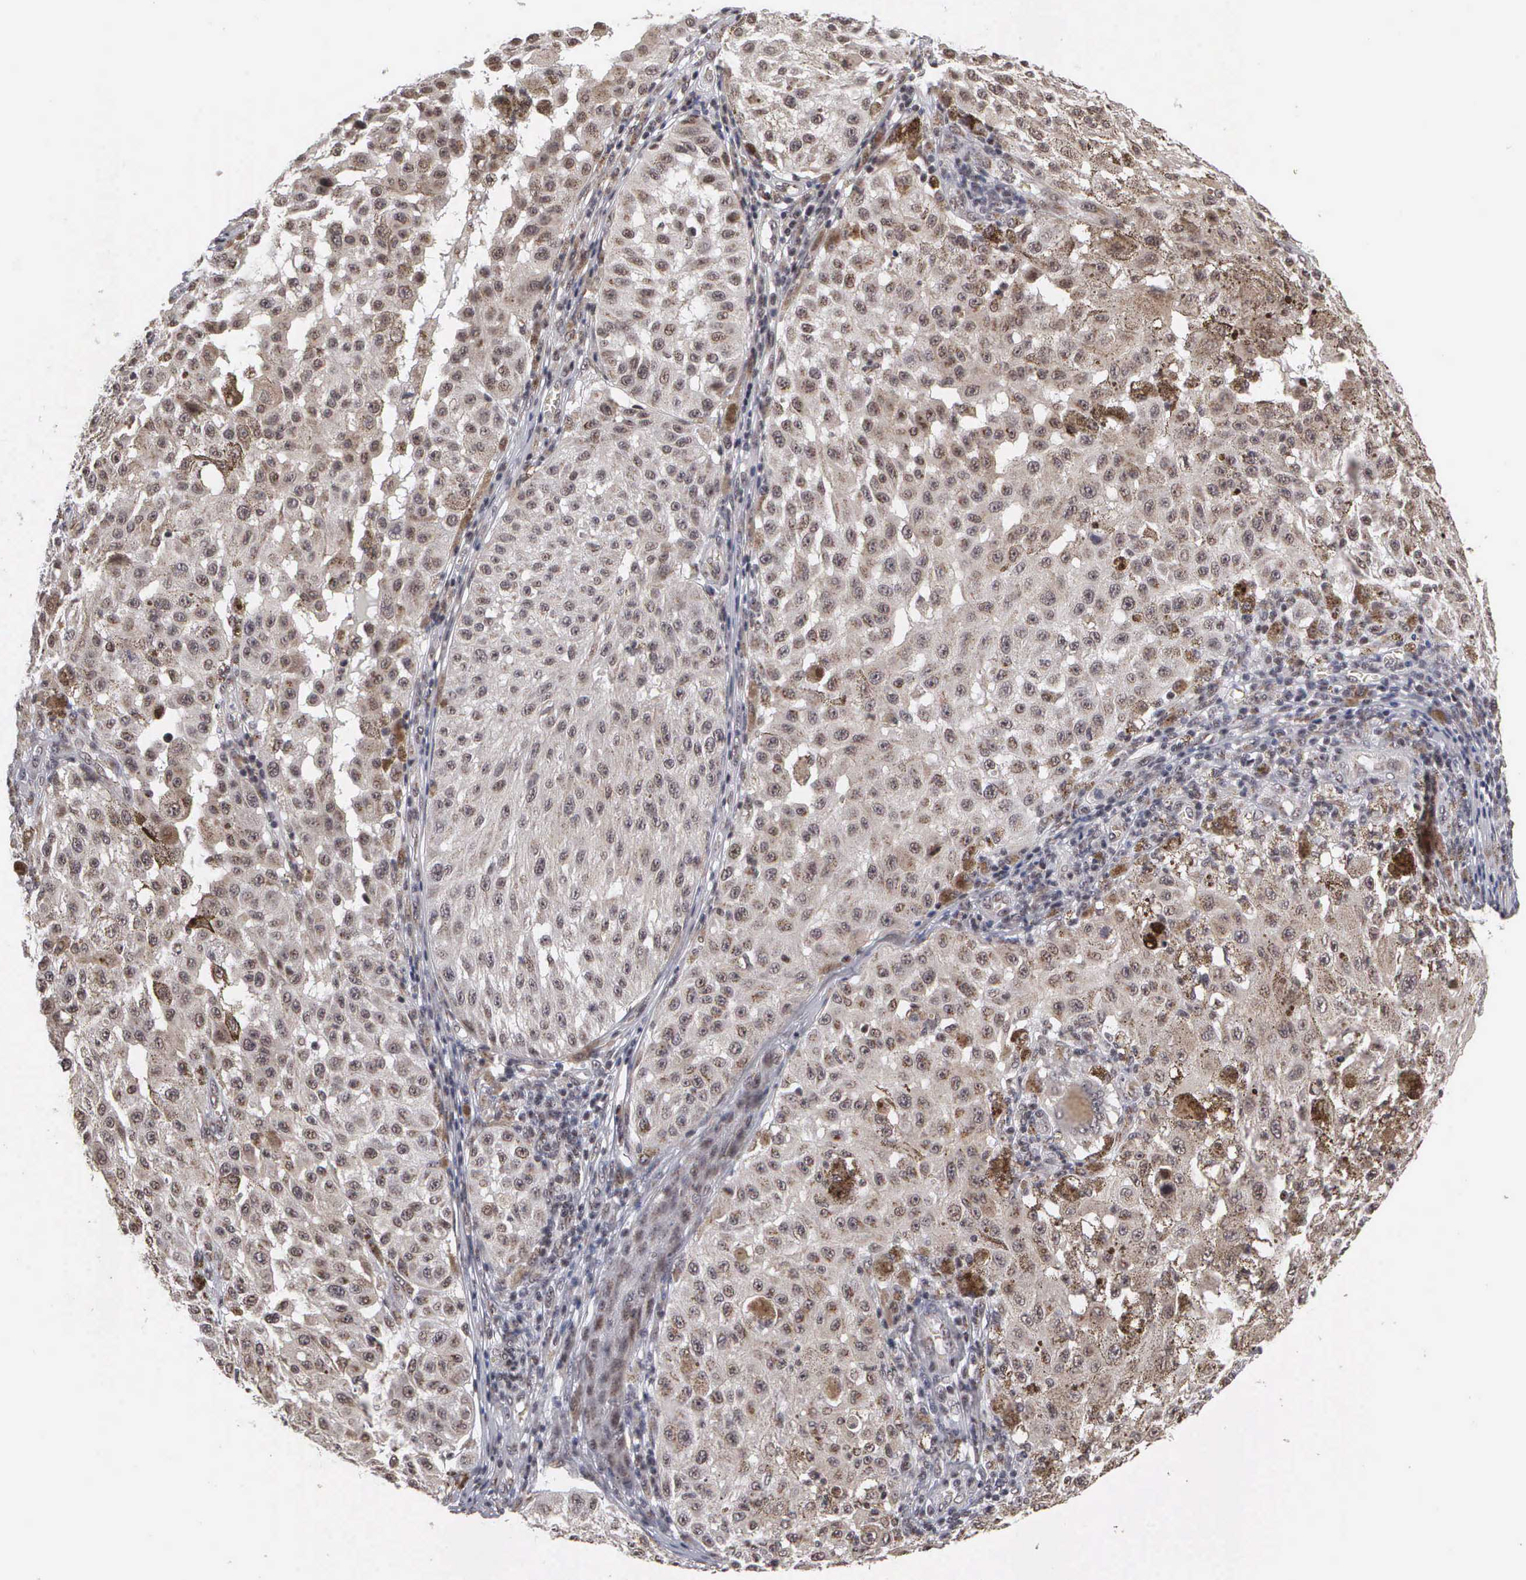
{"staining": {"intensity": "moderate", "quantity": "25%-75%", "location": "cytoplasmic/membranous,nuclear"}, "tissue": "melanoma", "cell_type": "Tumor cells", "image_type": "cancer", "snomed": [{"axis": "morphology", "description": "Malignant melanoma, NOS"}, {"axis": "topography", "description": "Skin"}], "caption": "The photomicrograph reveals immunohistochemical staining of melanoma. There is moderate cytoplasmic/membranous and nuclear staining is present in approximately 25%-75% of tumor cells.", "gene": "GTF2A1", "patient": {"sex": "female", "age": 64}}